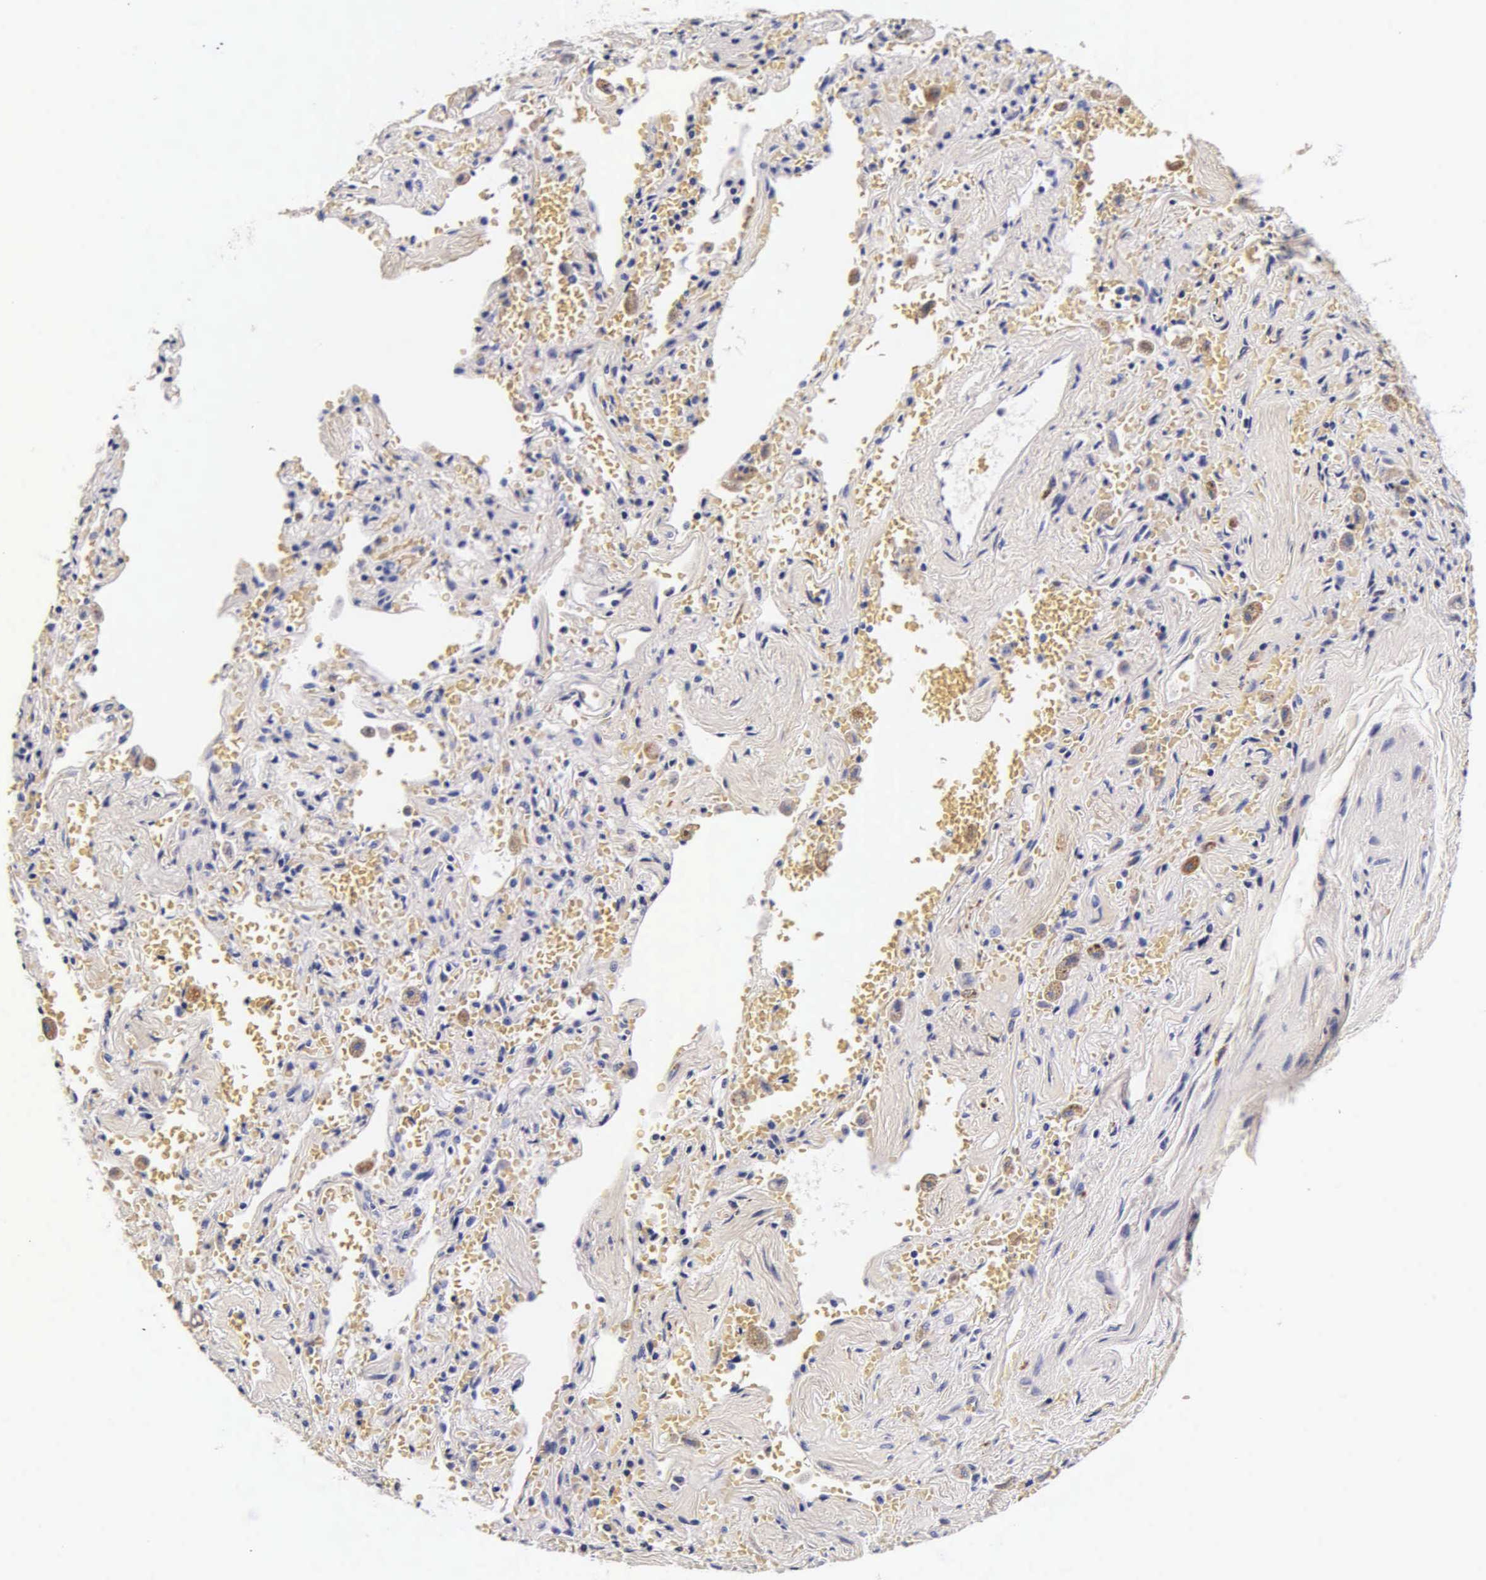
{"staining": {"intensity": "negative", "quantity": "none", "location": "none"}, "tissue": "adipose tissue", "cell_type": "Adipocytes", "image_type": "normal", "snomed": [{"axis": "morphology", "description": "Normal tissue, NOS"}, {"axis": "topography", "description": "Cartilage tissue"}, {"axis": "topography", "description": "Lung"}], "caption": "Immunohistochemistry (IHC) photomicrograph of normal adipose tissue stained for a protein (brown), which reveals no expression in adipocytes. (Immunohistochemistry (IHC), brightfield microscopy, high magnification).", "gene": "CTSB", "patient": {"sex": "male", "age": 65}}